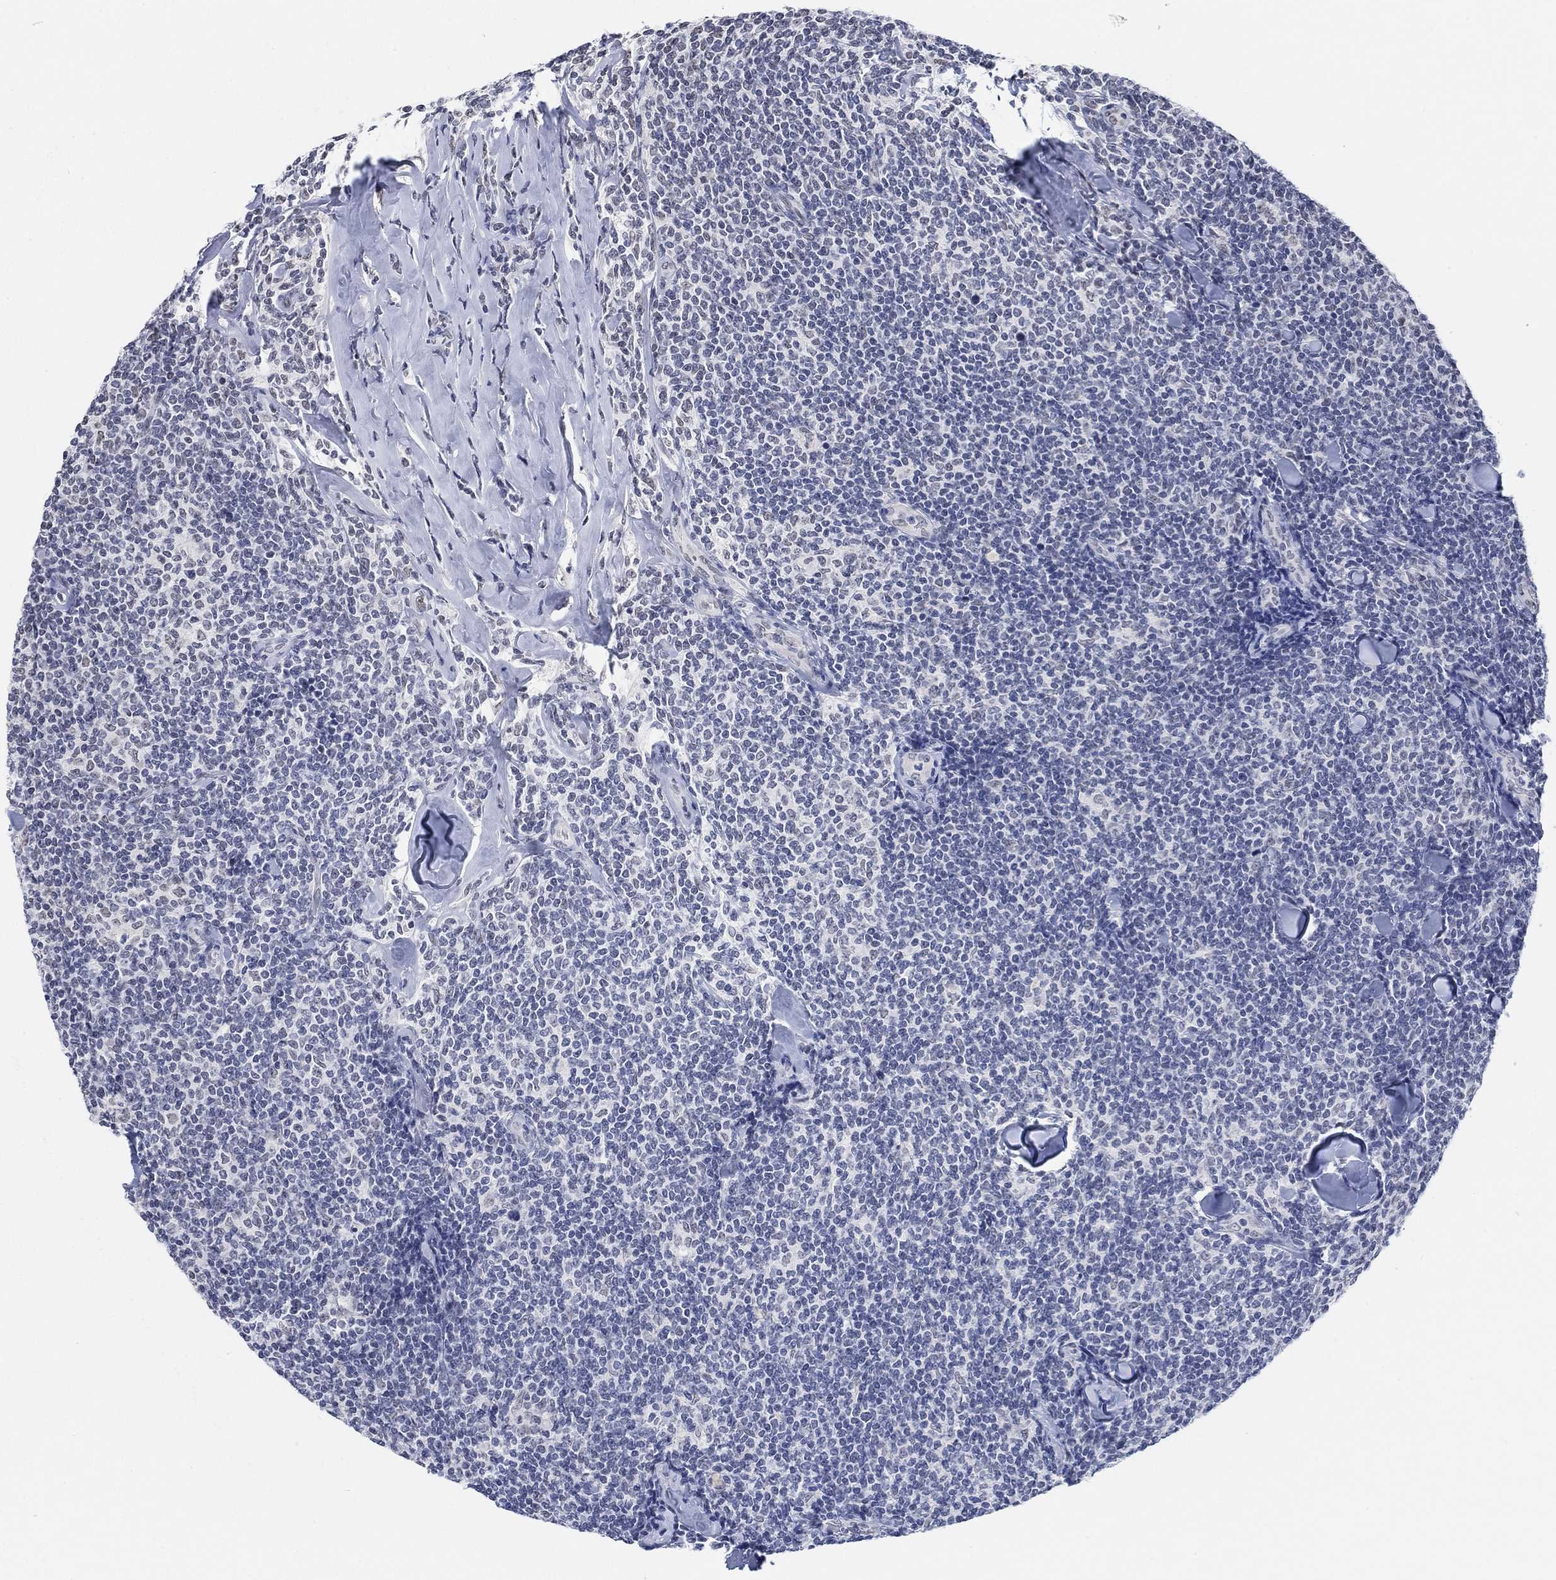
{"staining": {"intensity": "negative", "quantity": "none", "location": "none"}, "tissue": "lymphoma", "cell_type": "Tumor cells", "image_type": "cancer", "snomed": [{"axis": "morphology", "description": "Malignant lymphoma, non-Hodgkin's type, Low grade"}, {"axis": "topography", "description": "Lymph node"}], "caption": "Photomicrograph shows no significant protein positivity in tumor cells of malignant lymphoma, non-Hodgkin's type (low-grade).", "gene": "PURG", "patient": {"sex": "female", "age": 56}}